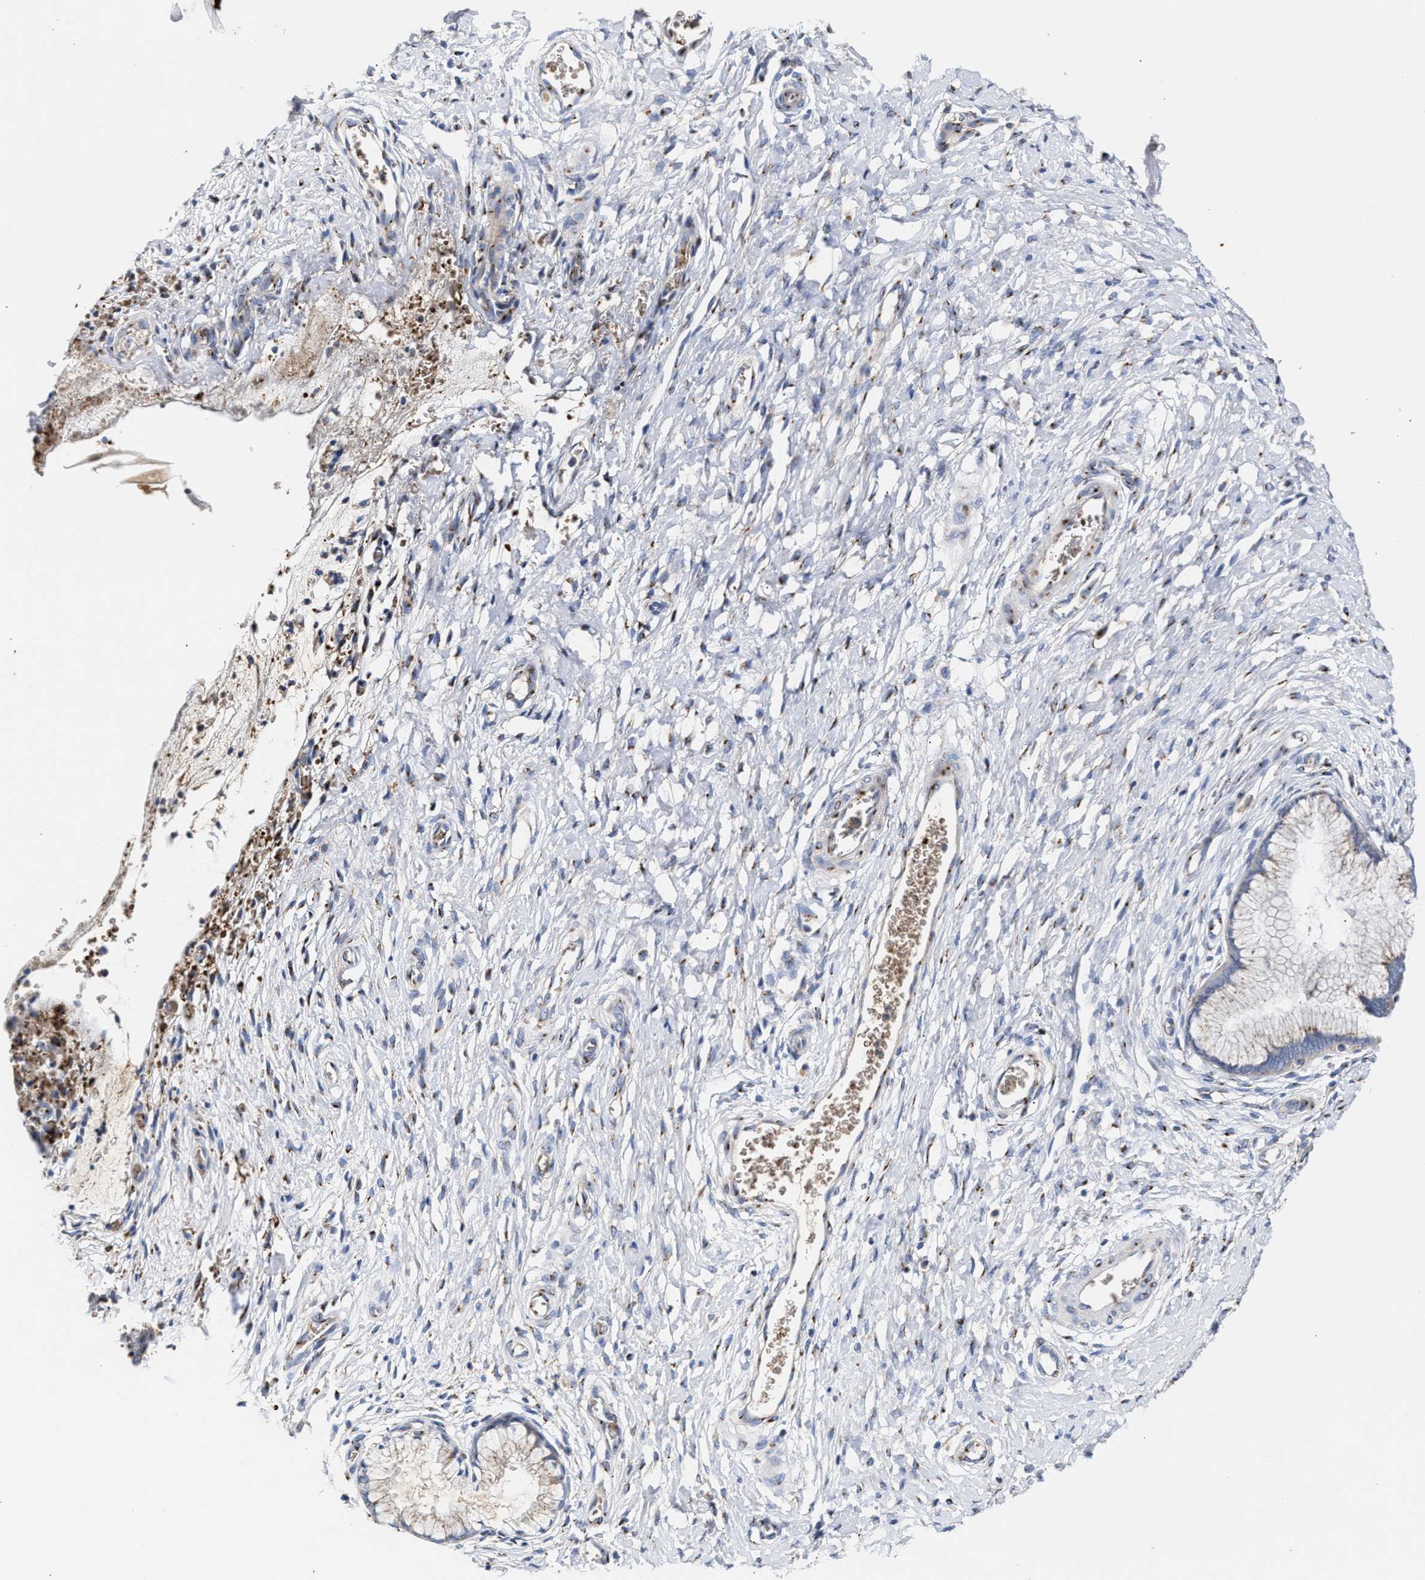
{"staining": {"intensity": "negative", "quantity": "none", "location": "none"}, "tissue": "cervix", "cell_type": "Glandular cells", "image_type": "normal", "snomed": [{"axis": "morphology", "description": "Normal tissue, NOS"}, {"axis": "topography", "description": "Cervix"}], "caption": "High magnification brightfield microscopy of normal cervix stained with DAB (3,3'-diaminobenzidine) (brown) and counterstained with hematoxylin (blue): glandular cells show no significant expression. (Stains: DAB immunohistochemistry with hematoxylin counter stain, Microscopy: brightfield microscopy at high magnification).", "gene": "CCL2", "patient": {"sex": "female", "age": 55}}